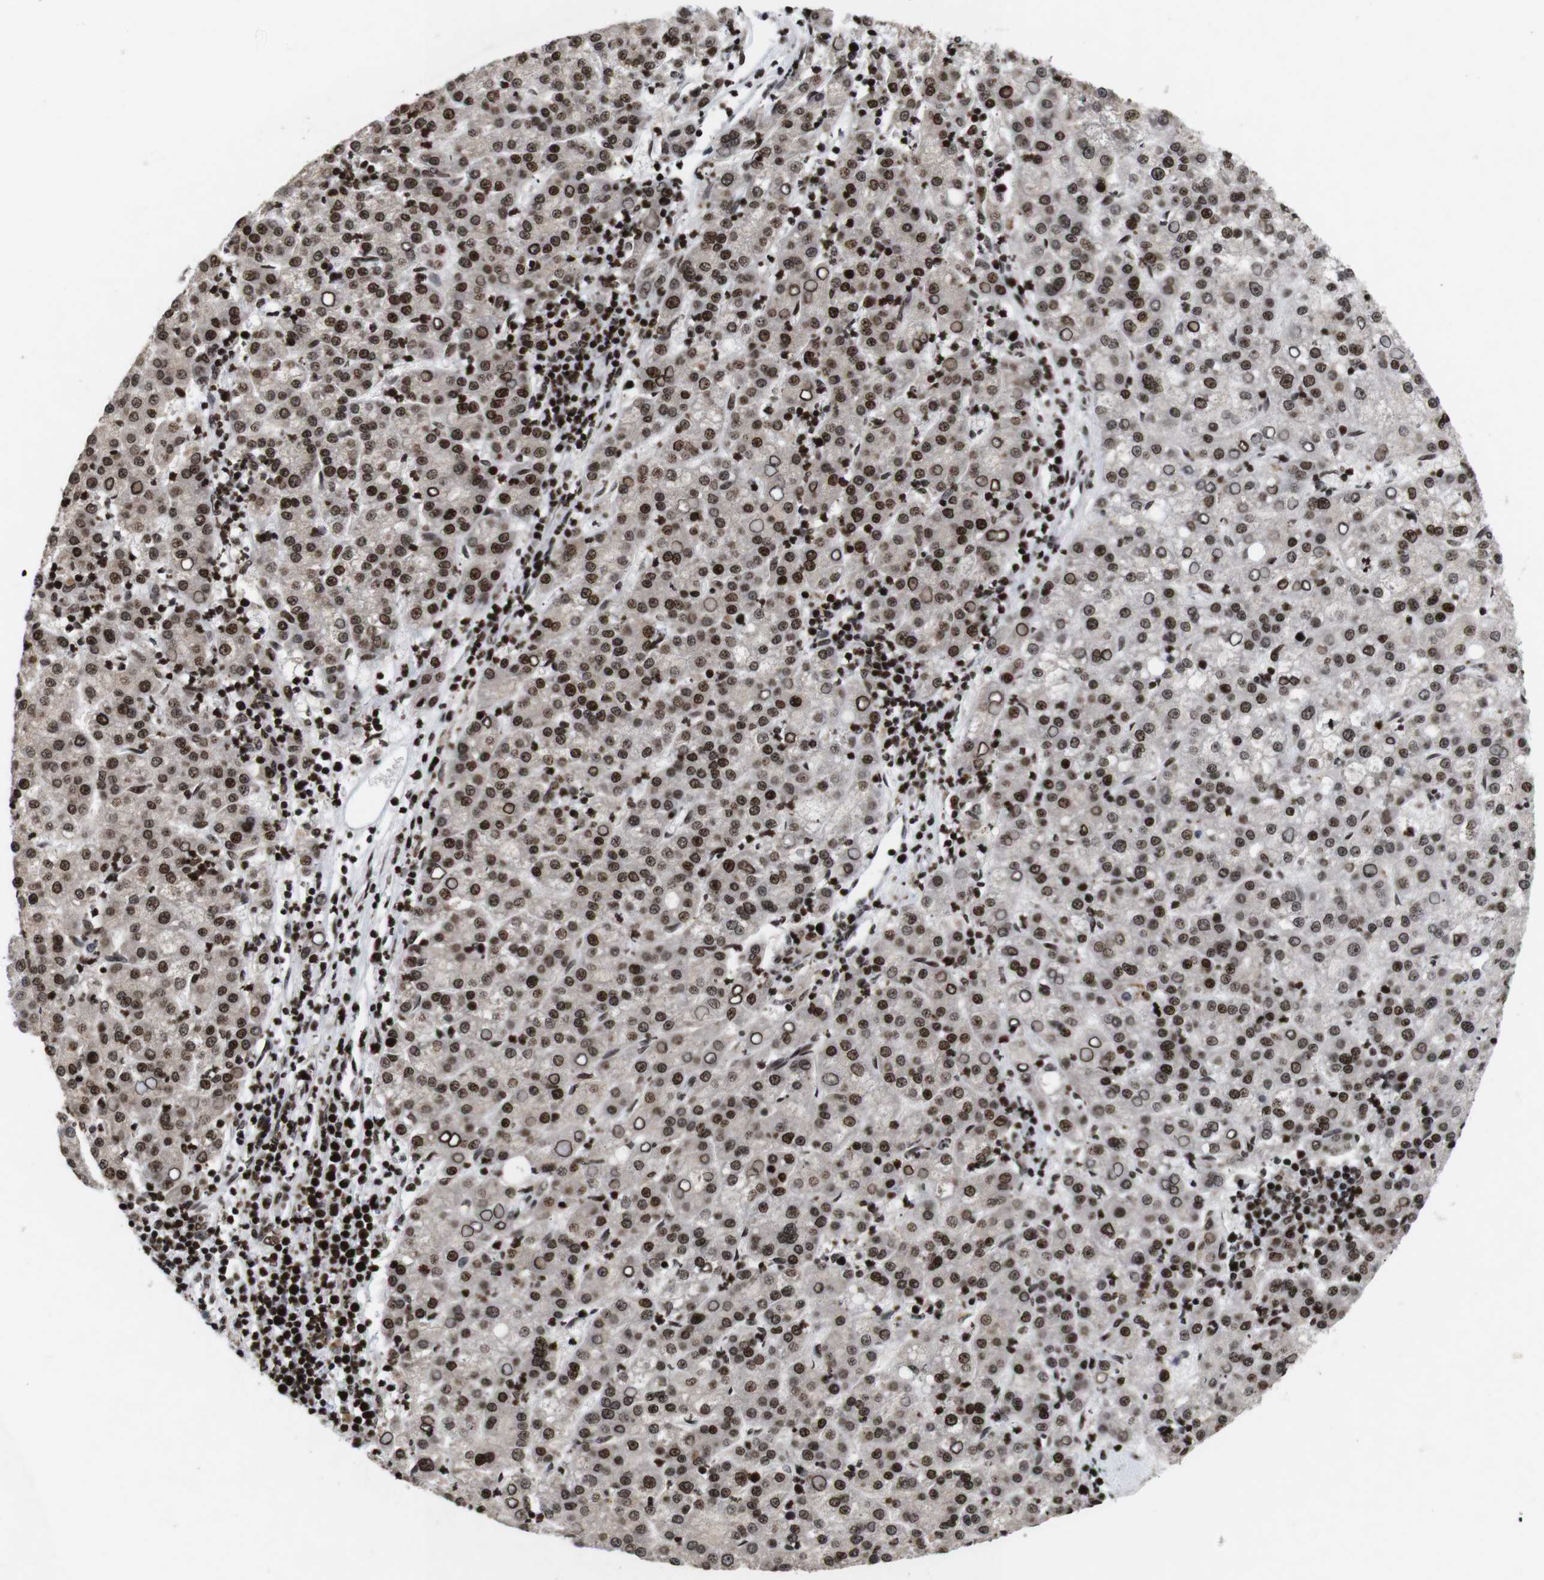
{"staining": {"intensity": "strong", "quantity": ">75%", "location": "nuclear"}, "tissue": "liver cancer", "cell_type": "Tumor cells", "image_type": "cancer", "snomed": [{"axis": "morphology", "description": "Carcinoma, Hepatocellular, NOS"}, {"axis": "topography", "description": "Liver"}], "caption": "Hepatocellular carcinoma (liver) stained for a protein (brown) demonstrates strong nuclear positive staining in approximately >75% of tumor cells.", "gene": "MAGEH1", "patient": {"sex": "female", "age": 58}}